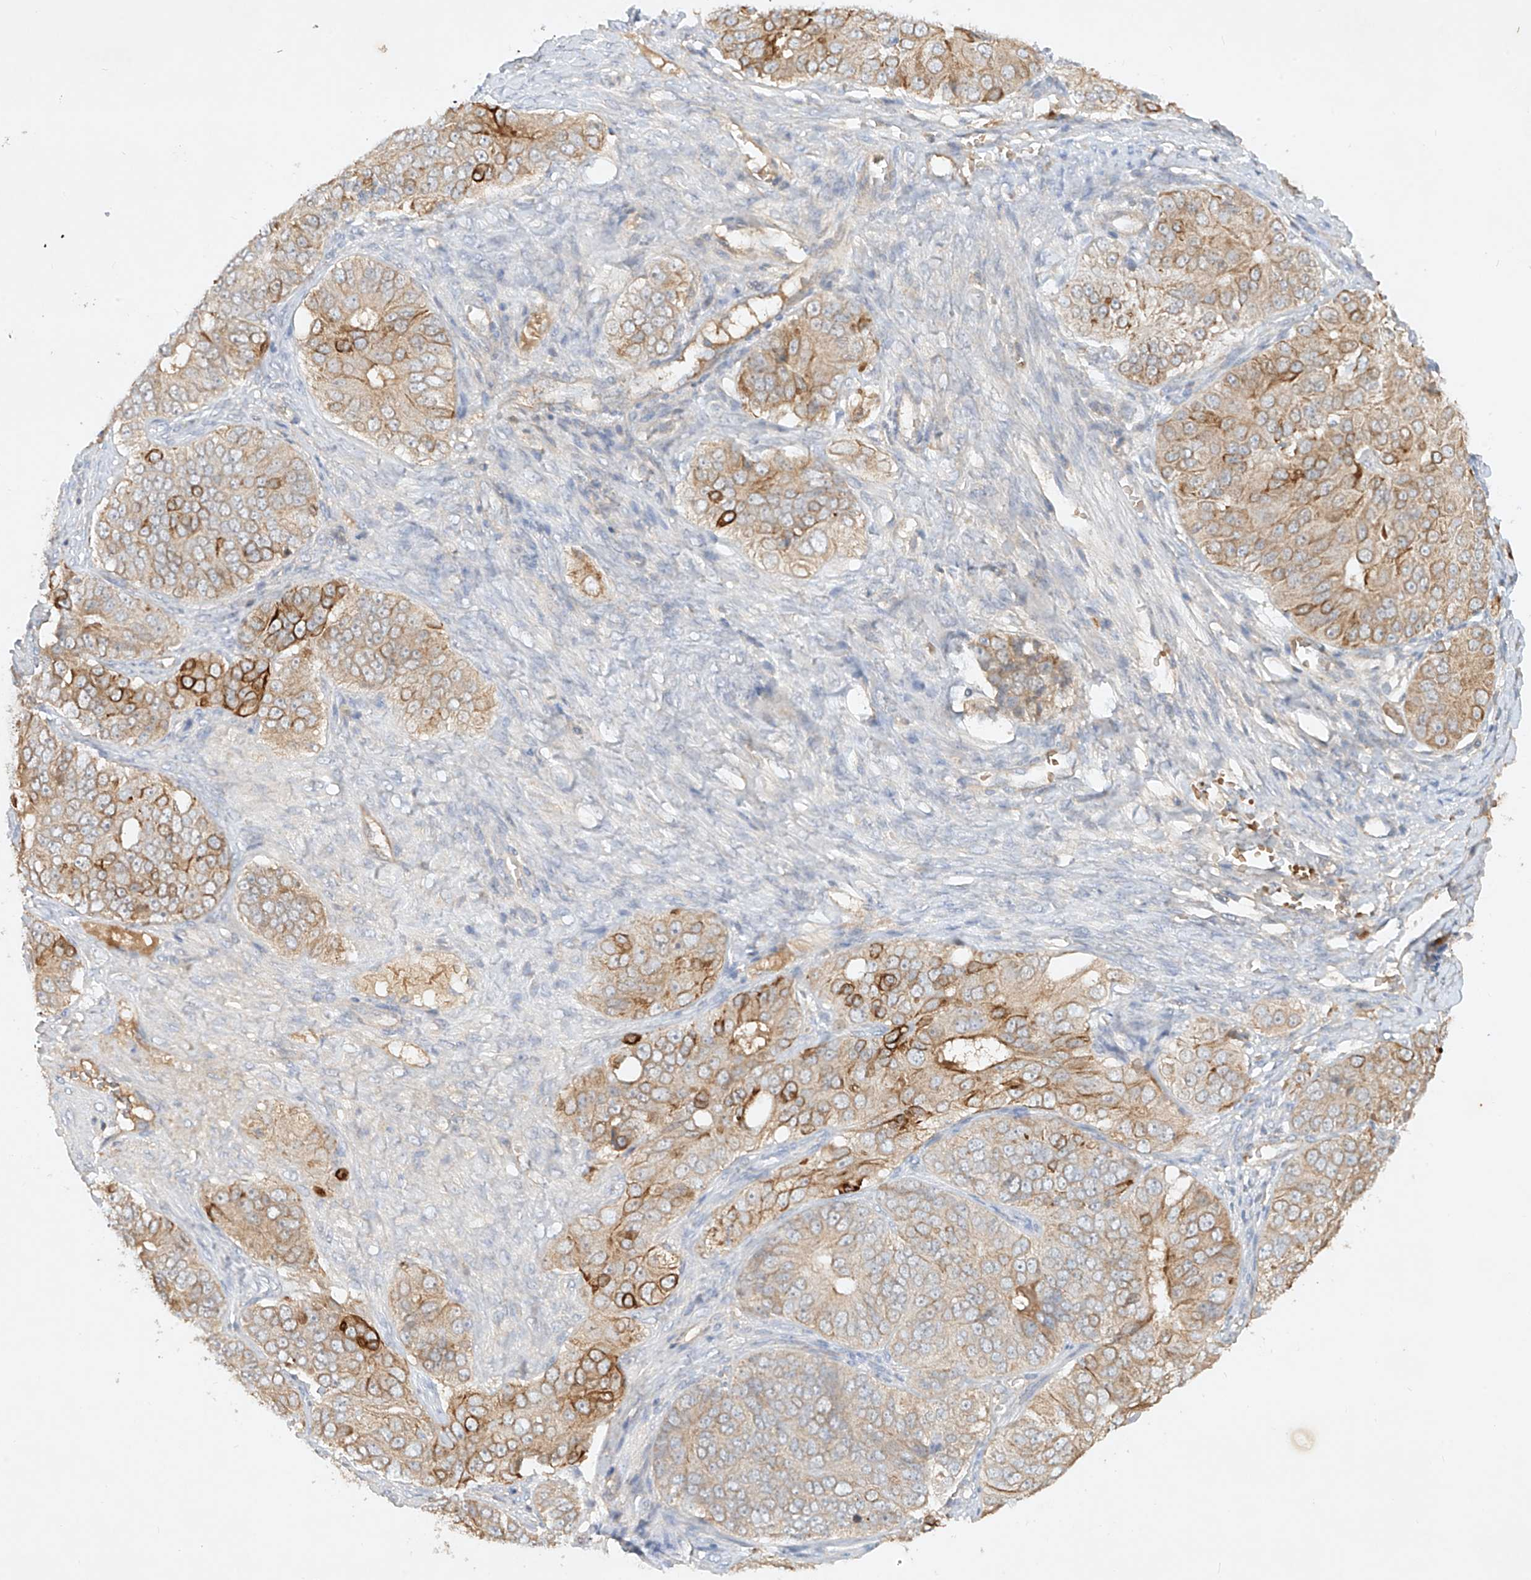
{"staining": {"intensity": "moderate", "quantity": ">75%", "location": "cytoplasmic/membranous"}, "tissue": "ovarian cancer", "cell_type": "Tumor cells", "image_type": "cancer", "snomed": [{"axis": "morphology", "description": "Carcinoma, endometroid"}, {"axis": "topography", "description": "Ovary"}], "caption": "Moderate cytoplasmic/membranous protein staining is appreciated in about >75% of tumor cells in ovarian cancer (endometroid carcinoma).", "gene": "KPNA7", "patient": {"sex": "female", "age": 51}}